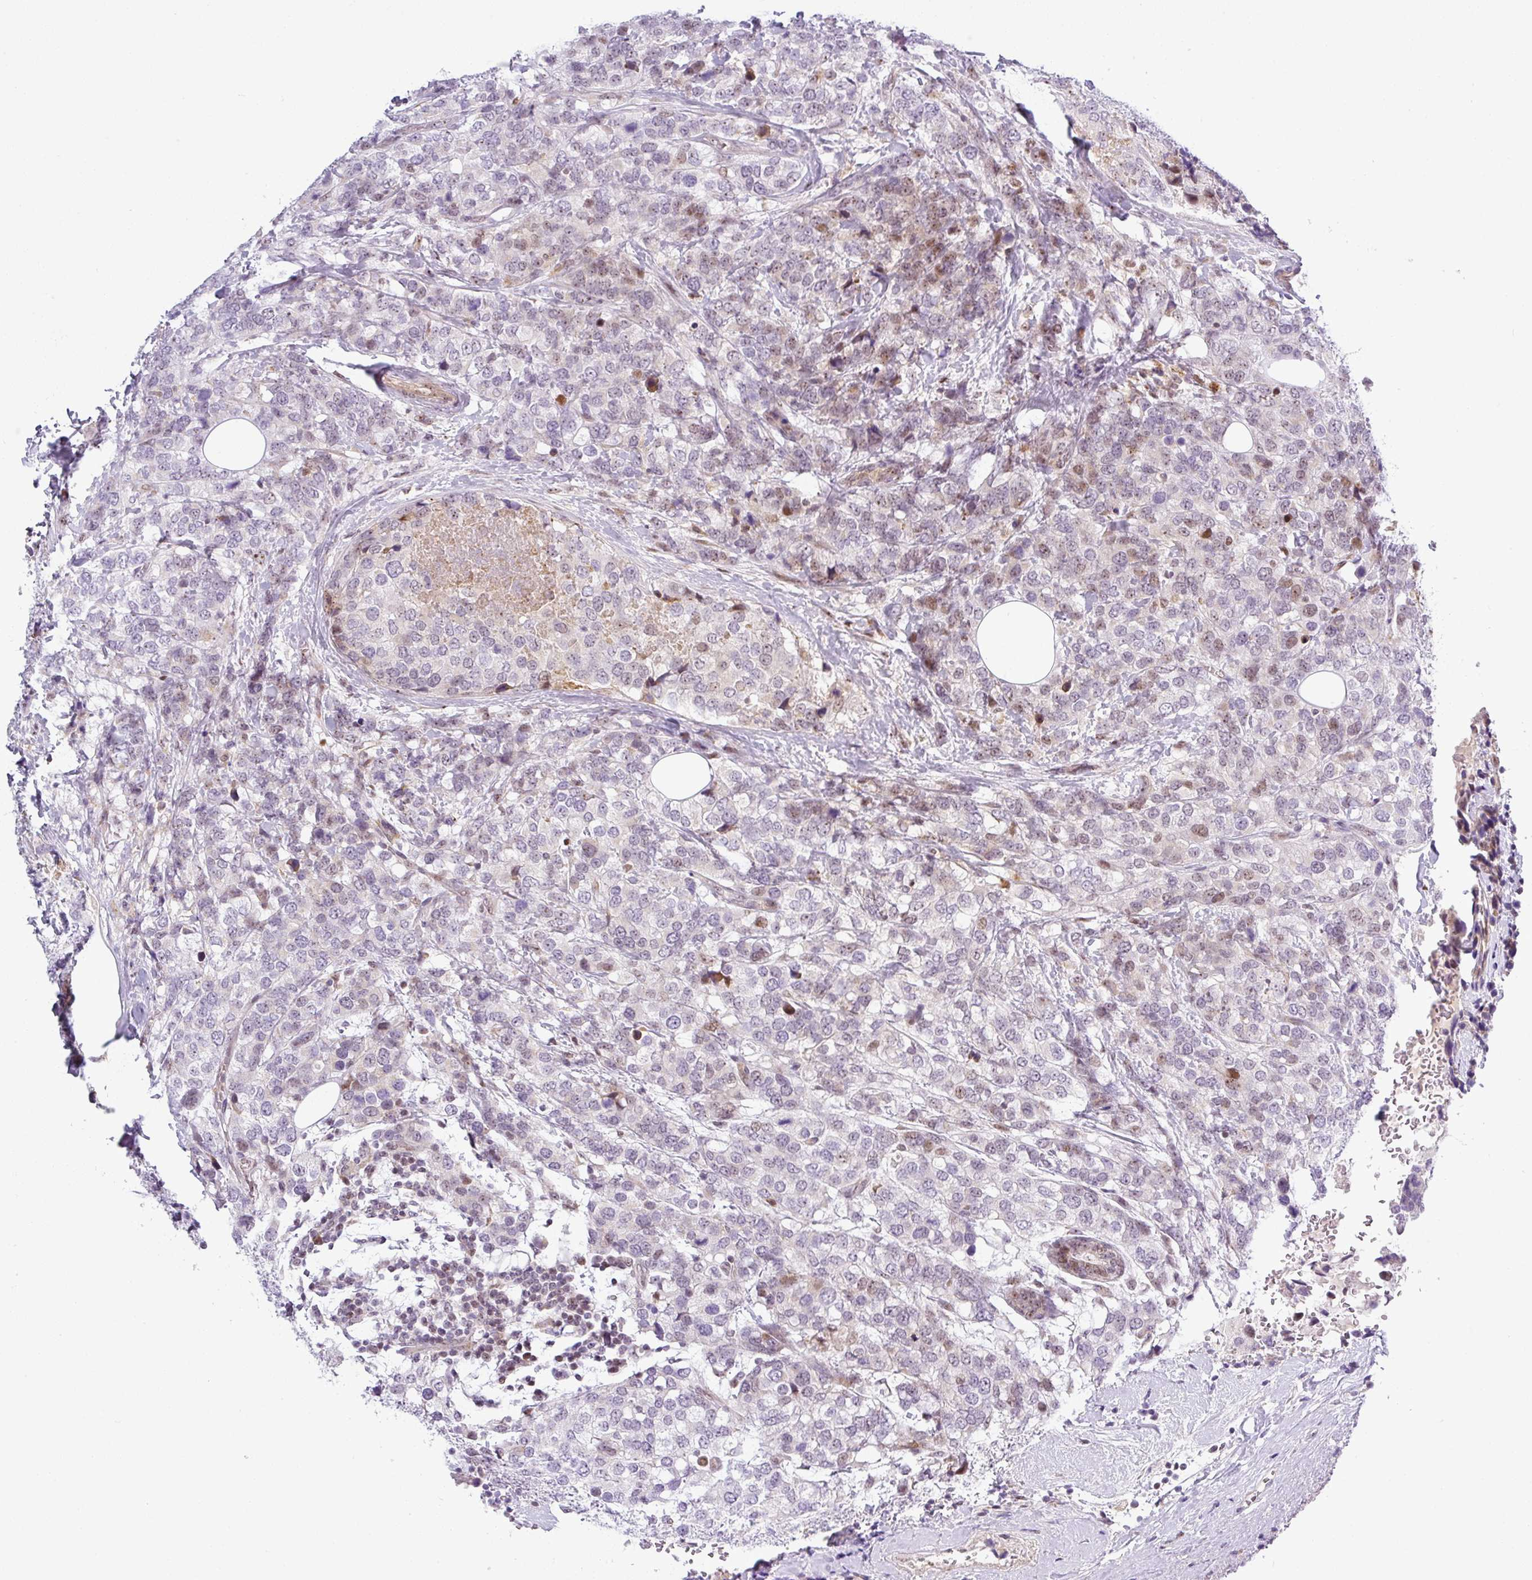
{"staining": {"intensity": "weak", "quantity": "<25%", "location": "nuclear"}, "tissue": "breast cancer", "cell_type": "Tumor cells", "image_type": "cancer", "snomed": [{"axis": "morphology", "description": "Lobular carcinoma"}, {"axis": "topography", "description": "Breast"}], "caption": "Lobular carcinoma (breast) stained for a protein using immunohistochemistry exhibits no positivity tumor cells.", "gene": "NDUFB2", "patient": {"sex": "female", "age": 59}}